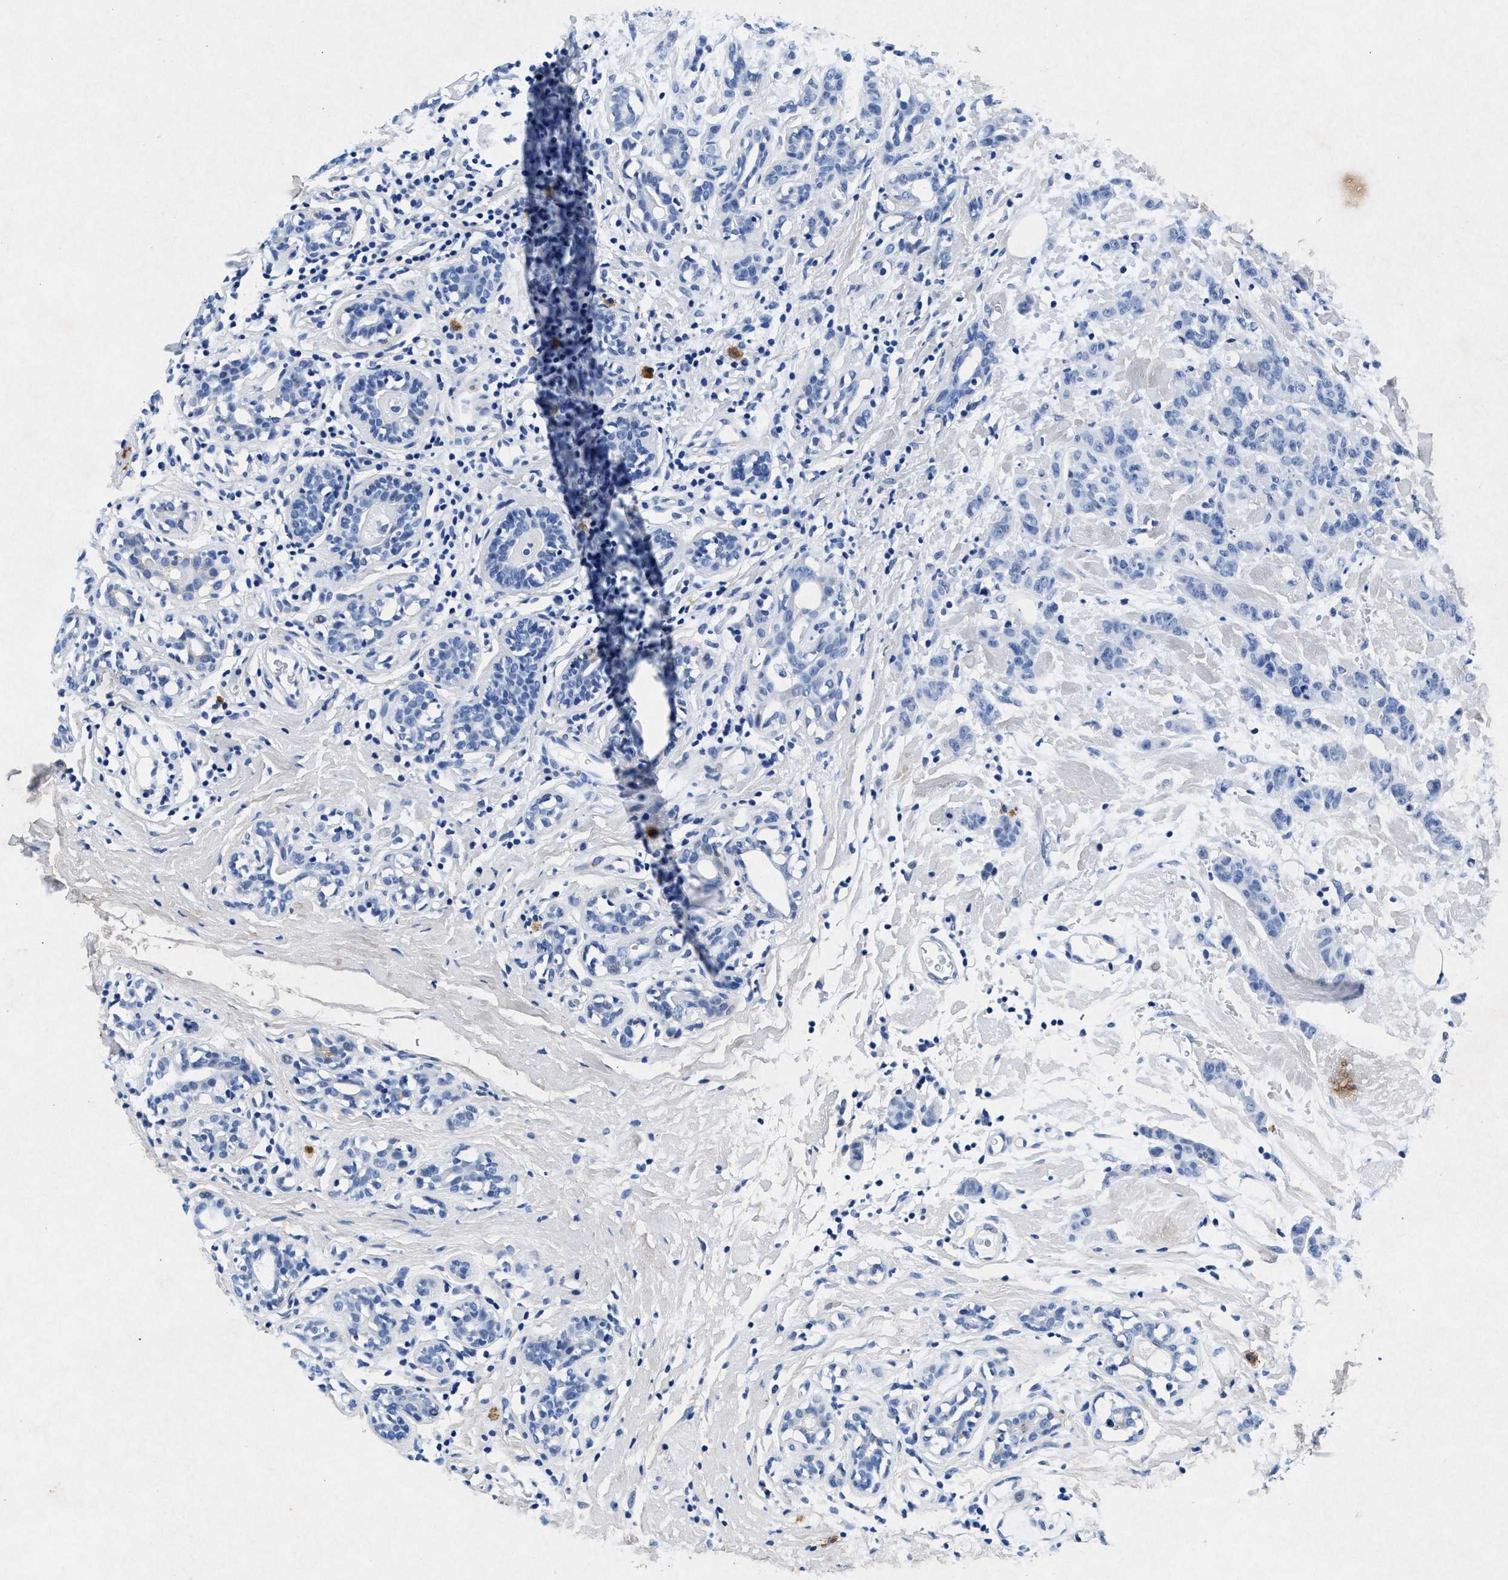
{"staining": {"intensity": "negative", "quantity": "none", "location": "none"}, "tissue": "breast cancer", "cell_type": "Tumor cells", "image_type": "cancer", "snomed": [{"axis": "morphology", "description": "Normal tissue, NOS"}, {"axis": "morphology", "description": "Duct carcinoma"}, {"axis": "topography", "description": "Breast"}], "caption": "This is a photomicrograph of immunohistochemistry staining of breast cancer, which shows no expression in tumor cells.", "gene": "MAP6", "patient": {"sex": "female", "age": 40}}